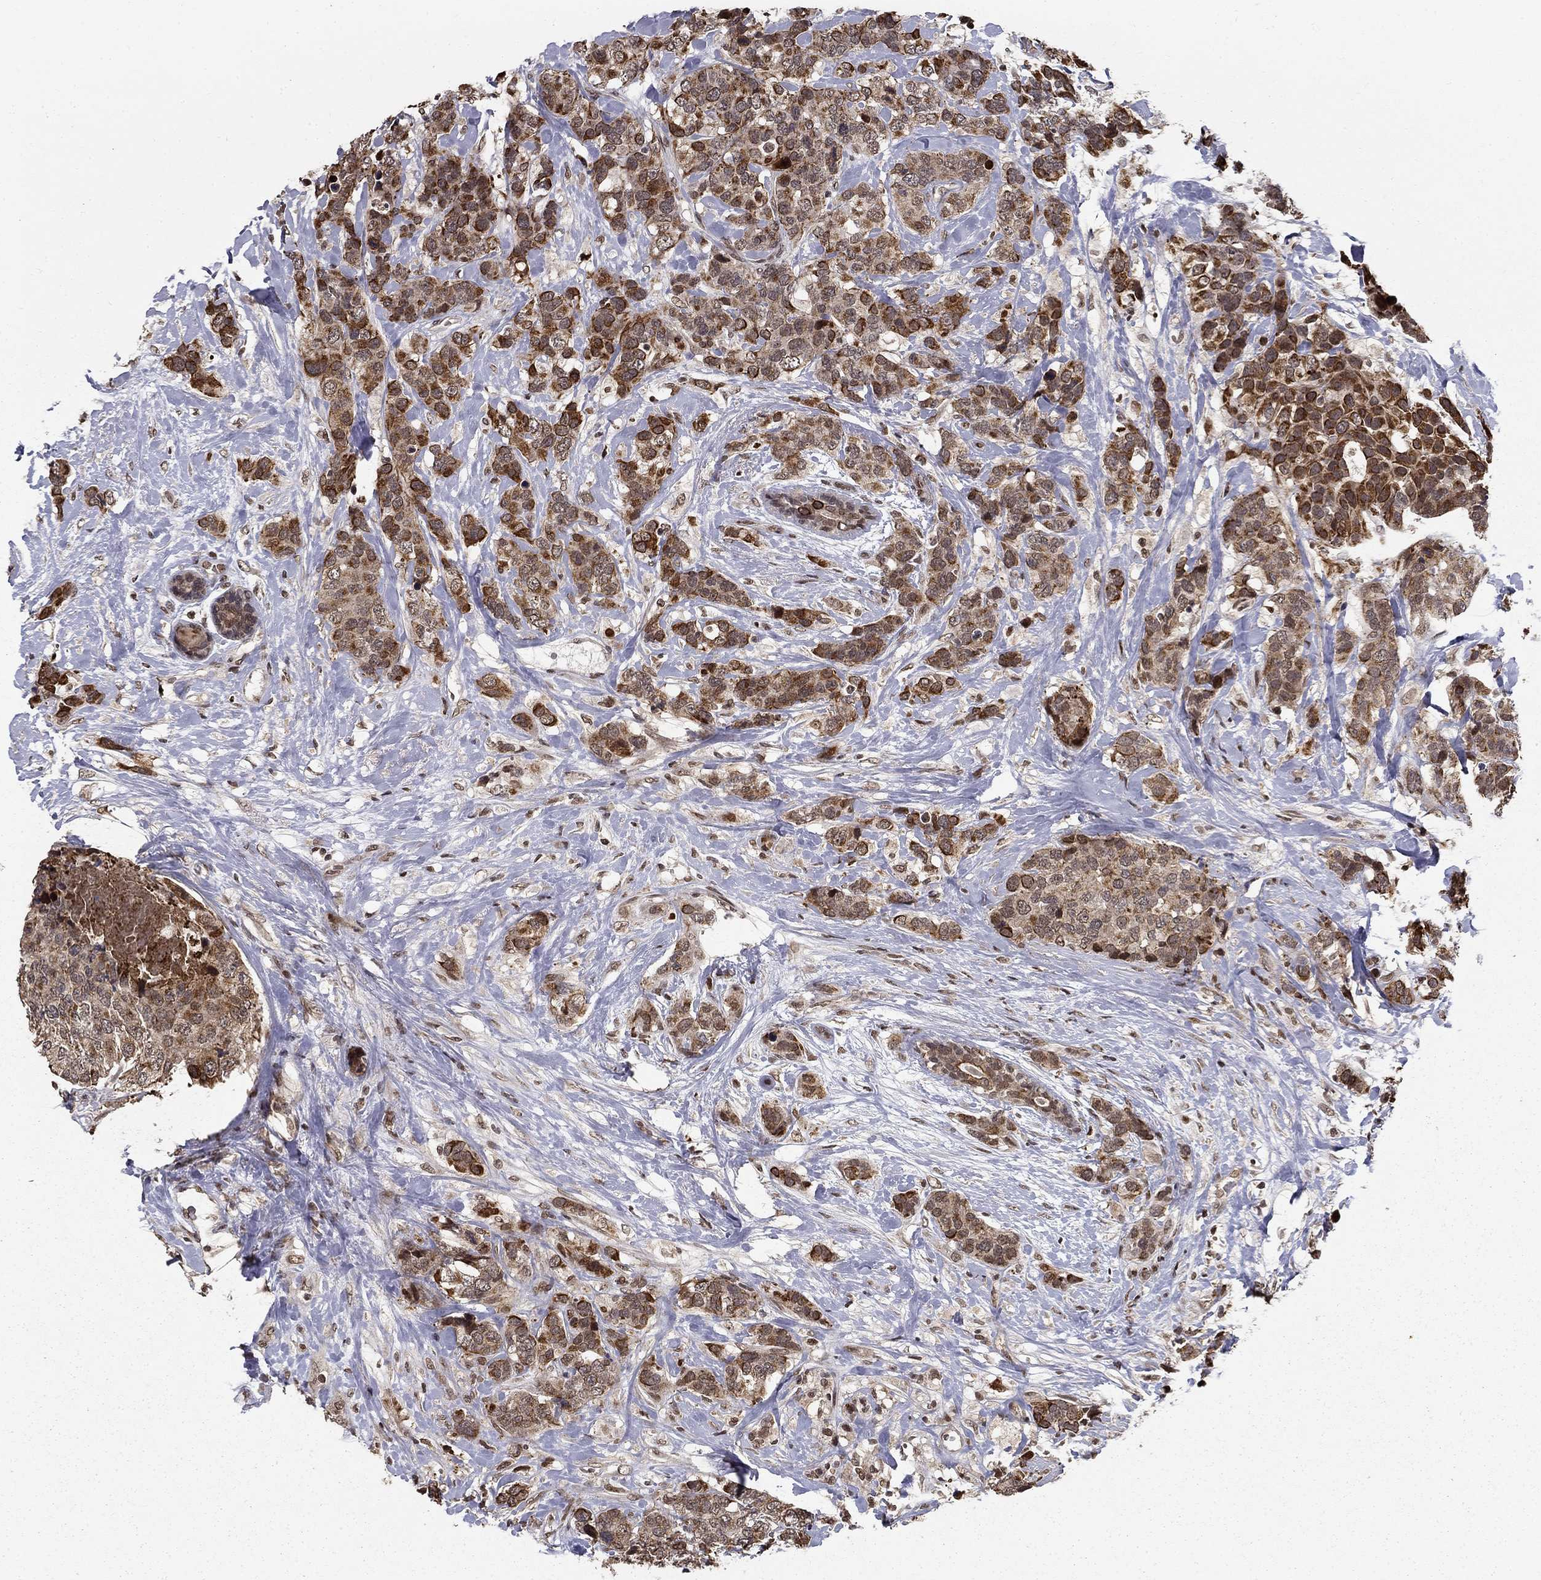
{"staining": {"intensity": "strong", "quantity": ">75%", "location": "cytoplasmic/membranous"}, "tissue": "breast cancer", "cell_type": "Tumor cells", "image_type": "cancer", "snomed": [{"axis": "morphology", "description": "Lobular carcinoma"}, {"axis": "topography", "description": "Breast"}], "caption": "A brown stain labels strong cytoplasmic/membranous positivity of a protein in human breast cancer tumor cells.", "gene": "CDCA7L", "patient": {"sex": "female", "age": 59}}